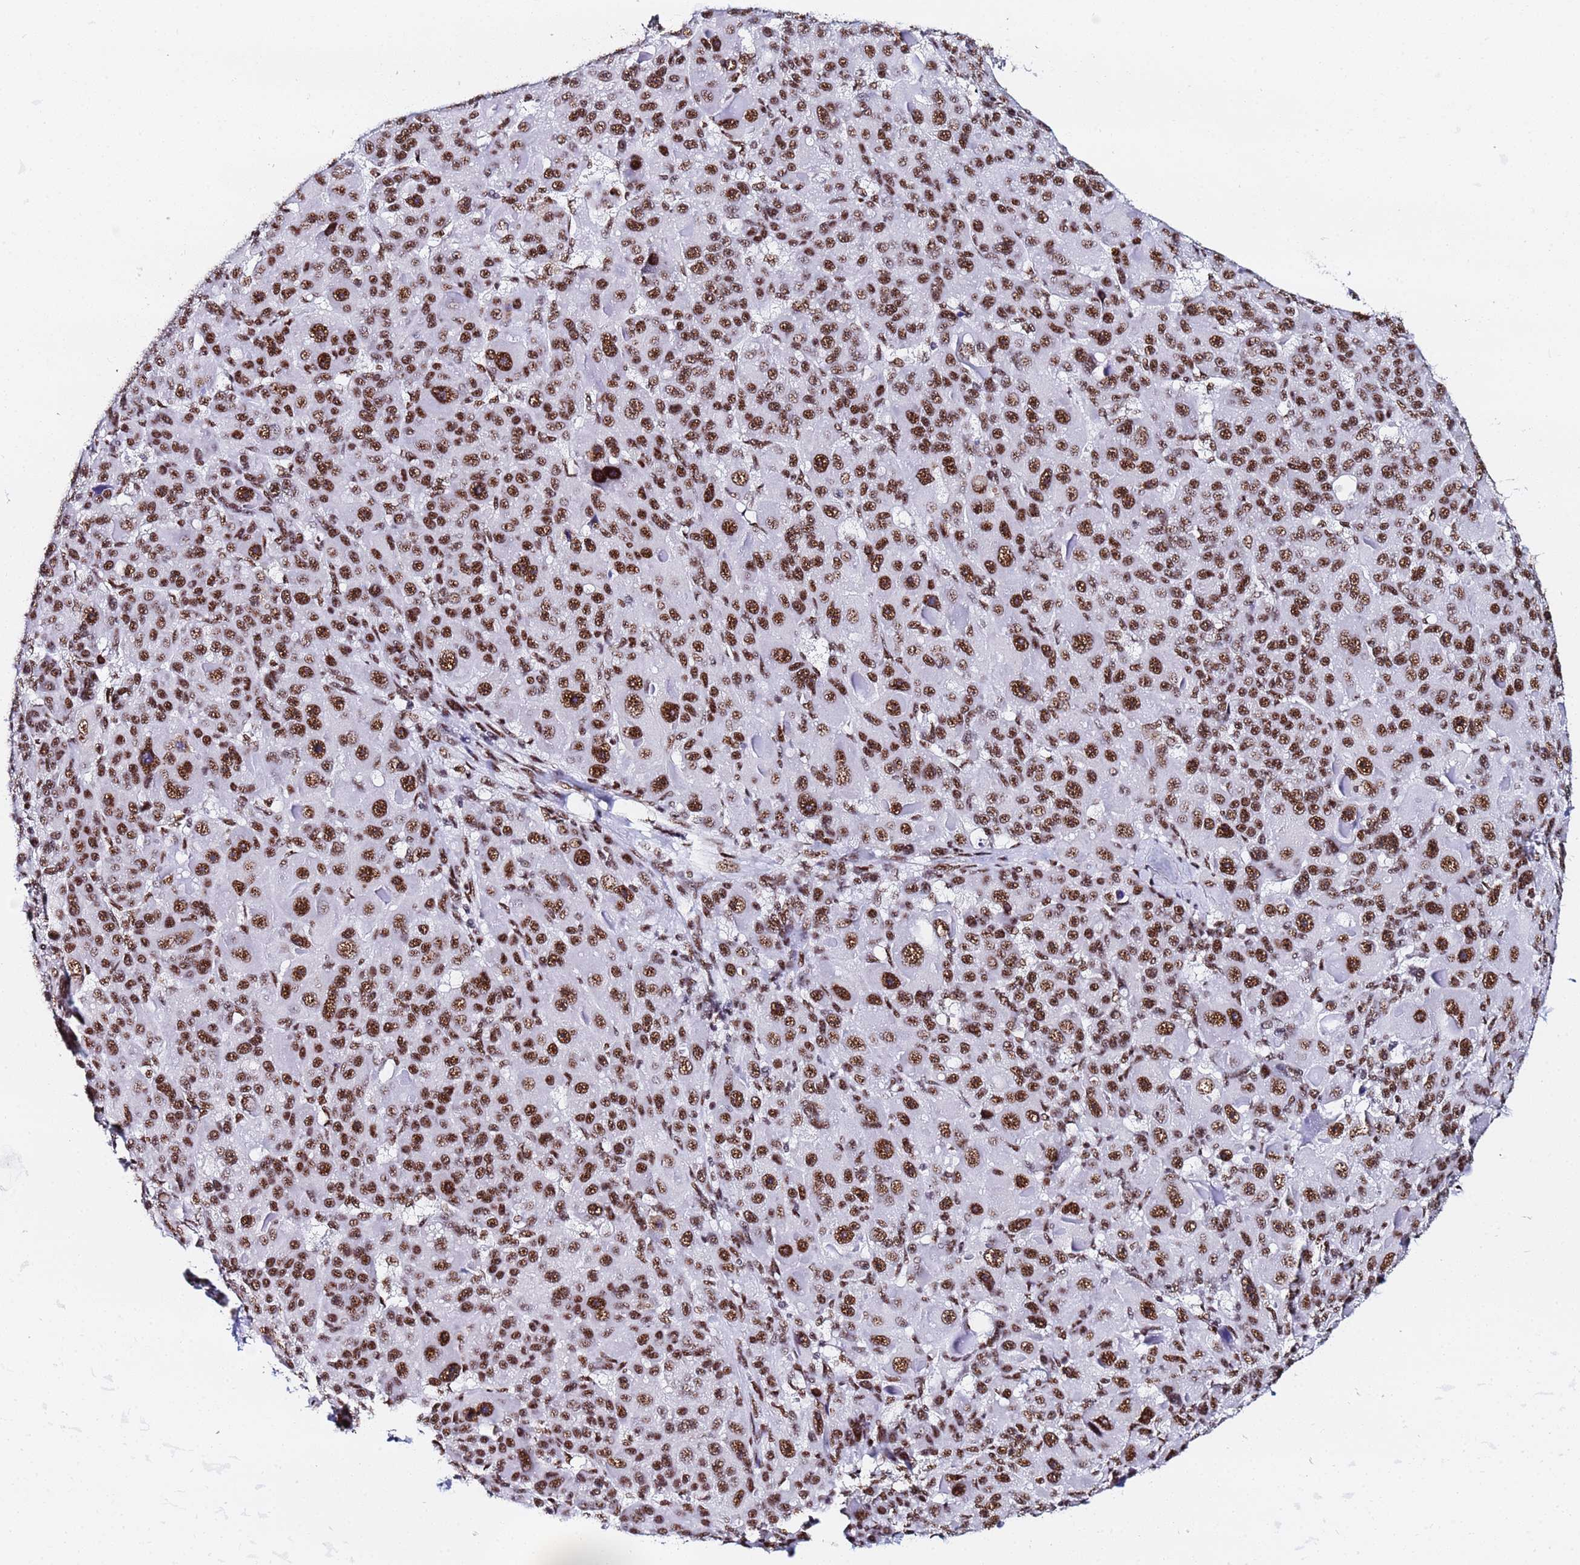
{"staining": {"intensity": "strong", "quantity": ">75%", "location": "nuclear"}, "tissue": "liver cancer", "cell_type": "Tumor cells", "image_type": "cancer", "snomed": [{"axis": "morphology", "description": "Carcinoma, Hepatocellular, NOS"}, {"axis": "topography", "description": "Liver"}], "caption": "Immunohistochemistry photomicrograph of human liver cancer (hepatocellular carcinoma) stained for a protein (brown), which exhibits high levels of strong nuclear expression in approximately >75% of tumor cells.", "gene": "SNRPA1", "patient": {"sex": "male", "age": 76}}